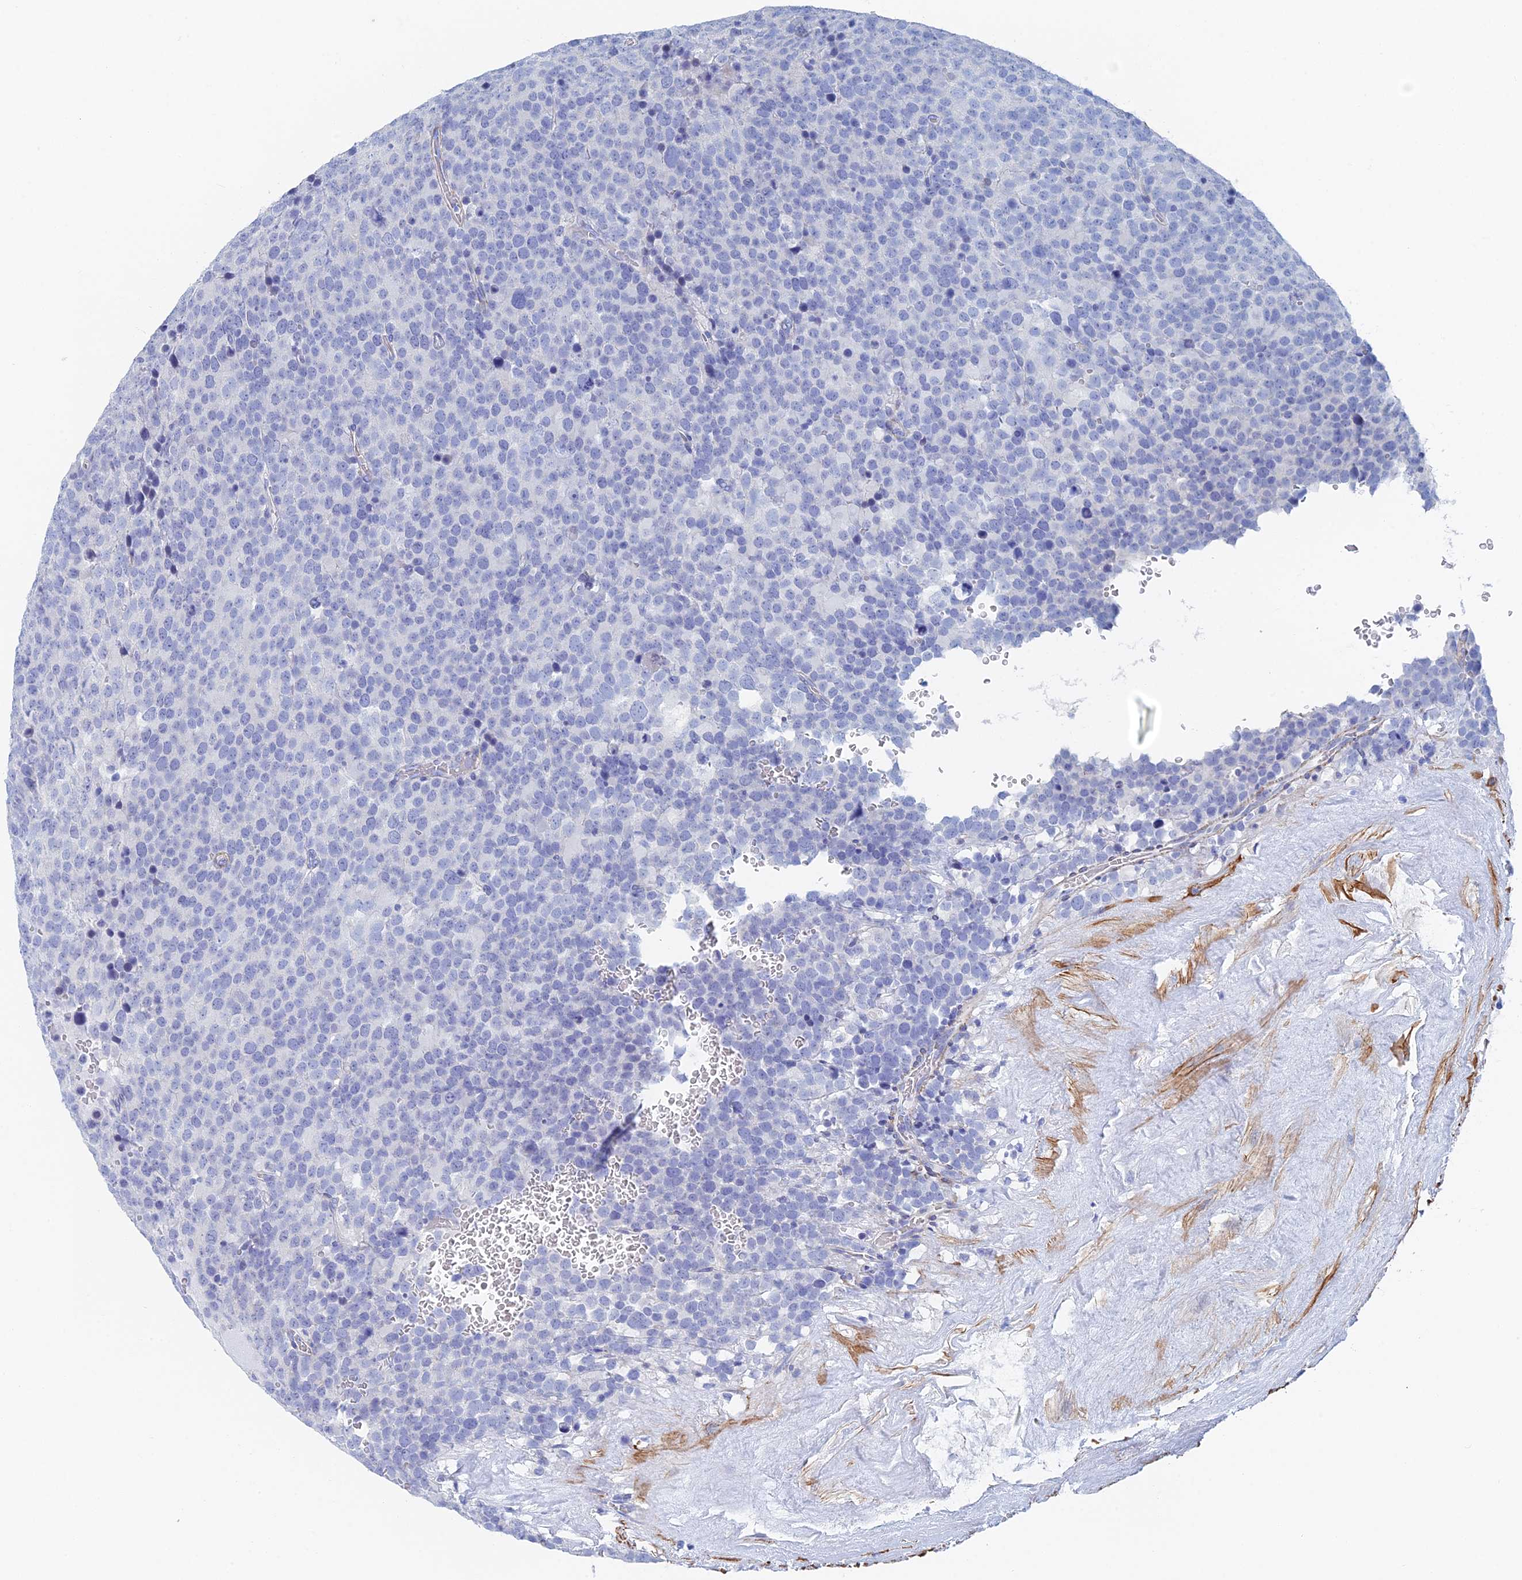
{"staining": {"intensity": "negative", "quantity": "none", "location": "none"}, "tissue": "testis cancer", "cell_type": "Tumor cells", "image_type": "cancer", "snomed": [{"axis": "morphology", "description": "Seminoma, NOS"}, {"axis": "topography", "description": "Testis"}], "caption": "Immunohistochemistry micrograph of human testis seminoma stained for a protein (brown), which shows no staining in tumor cells.", "gene": "KCNK18", "patient": {"sex": "male", "age": 71}}